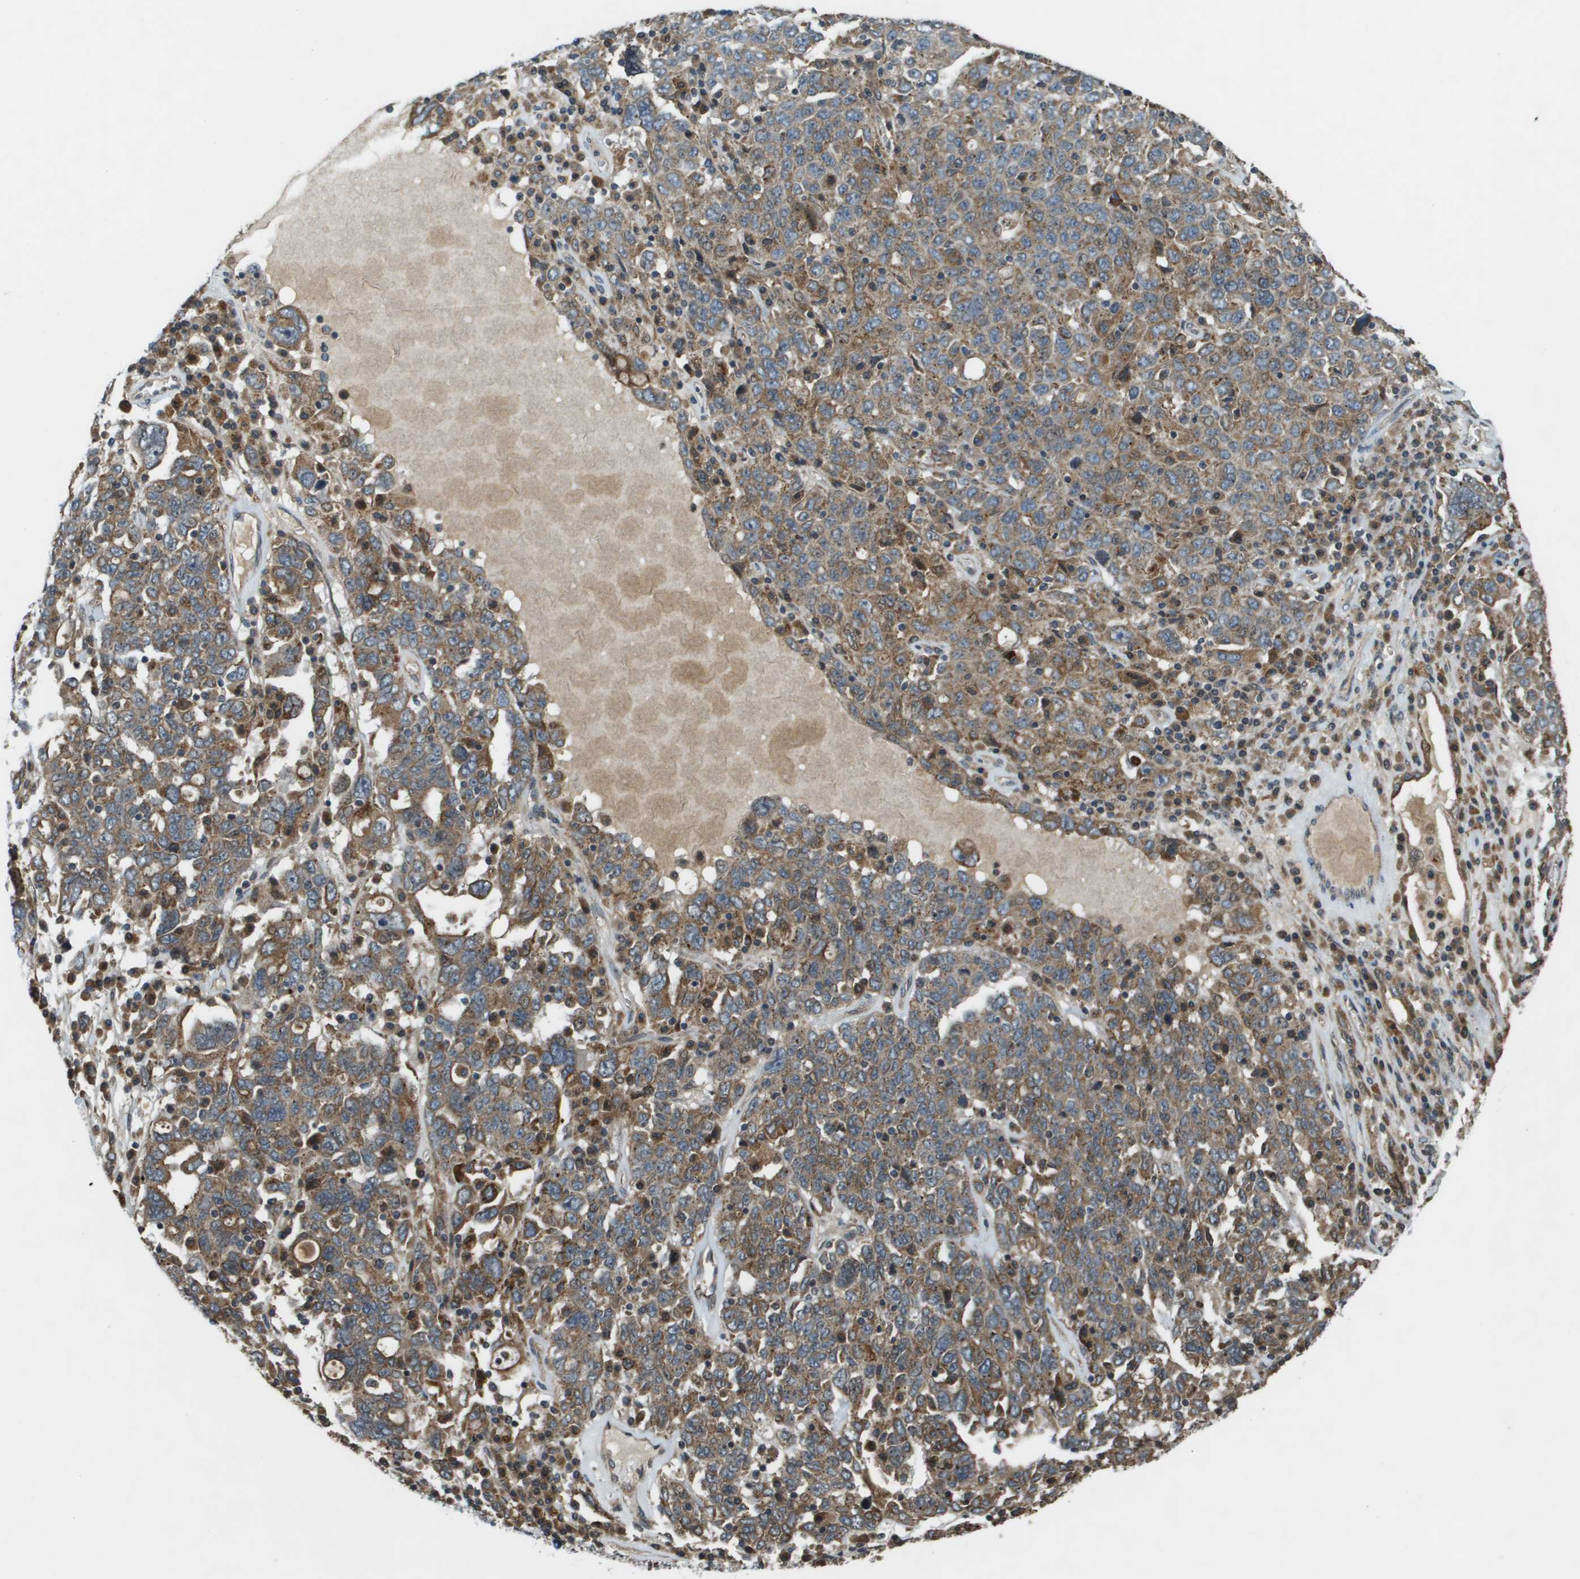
{"staining": {"intensity": "moderate", "quantity": "25%-75%", "location": "cytoplasmic/membranous"}, "tissue": "ovarian cancer", "cell_type": "Tumor cells", "image_type": "cancer", "snomed": [{"axis": "morphology", "description": "Carcinoma, endometroid"}, {"axis": "topography", "description": "Ovary"}], "caption": "Tumor cells display medium levels of moderate cytoplasmic/membranous expression in approximately 25%-75% of cells in ovarian cancer.", "gene": "CDKN2C", "patient": {"sex": "female", "age": 62}}